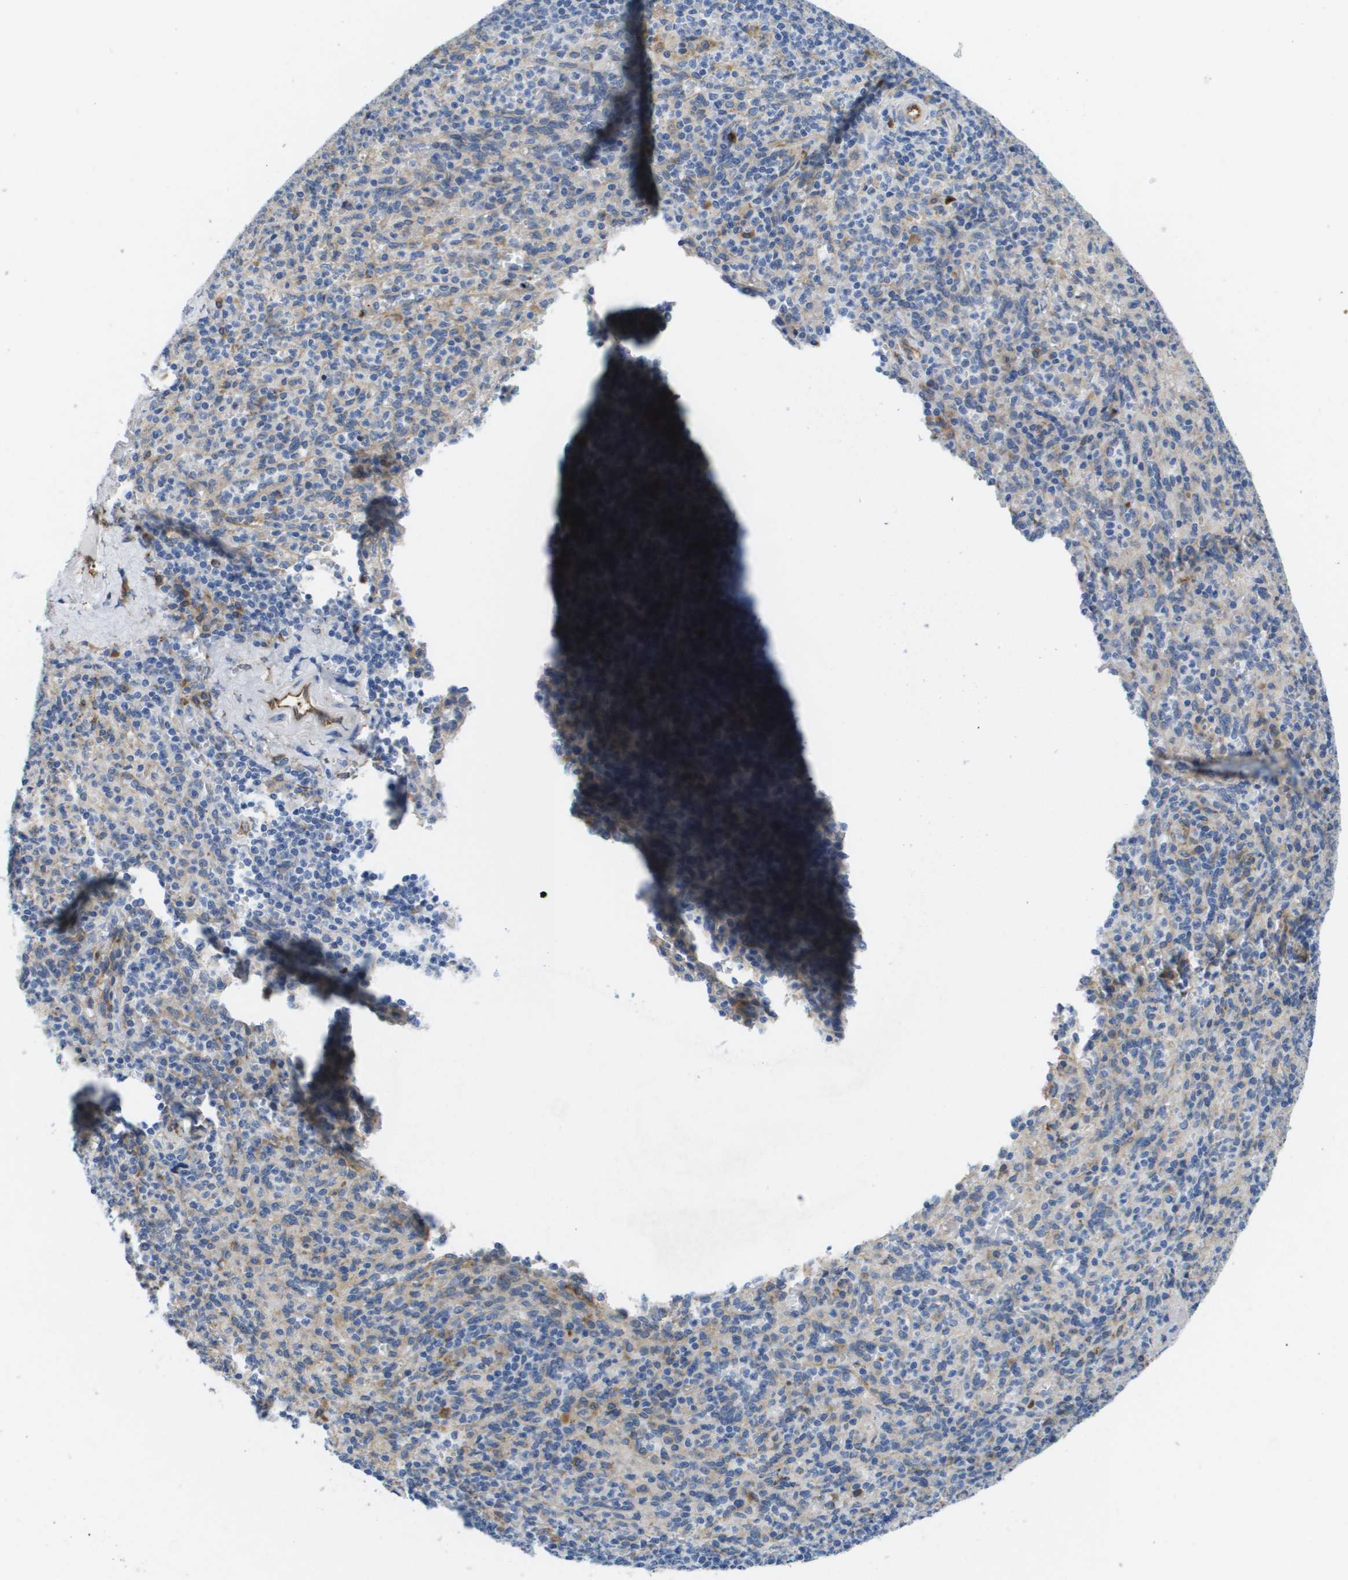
{"staining": {"intensity": "moderate", "quantity": "25%-75%", "location": "cytoplasmic/membranous"}, "tissue": "spleen", "cell_type": "Cells in red pulp", "image_type": "normal", "snomed": [{"axis": "morphology", "description": "Normal tissue, NOS"}, {"axis": "topography", "description": "Spleen"}], "caption": "Protein staining displays moderate cytoplasmic/membranous staining in about 25%-75% of cells in red pulp in benign spleen.", "gene": "ST3GAL2", "patient": {"sex": "male", "age": 36}}